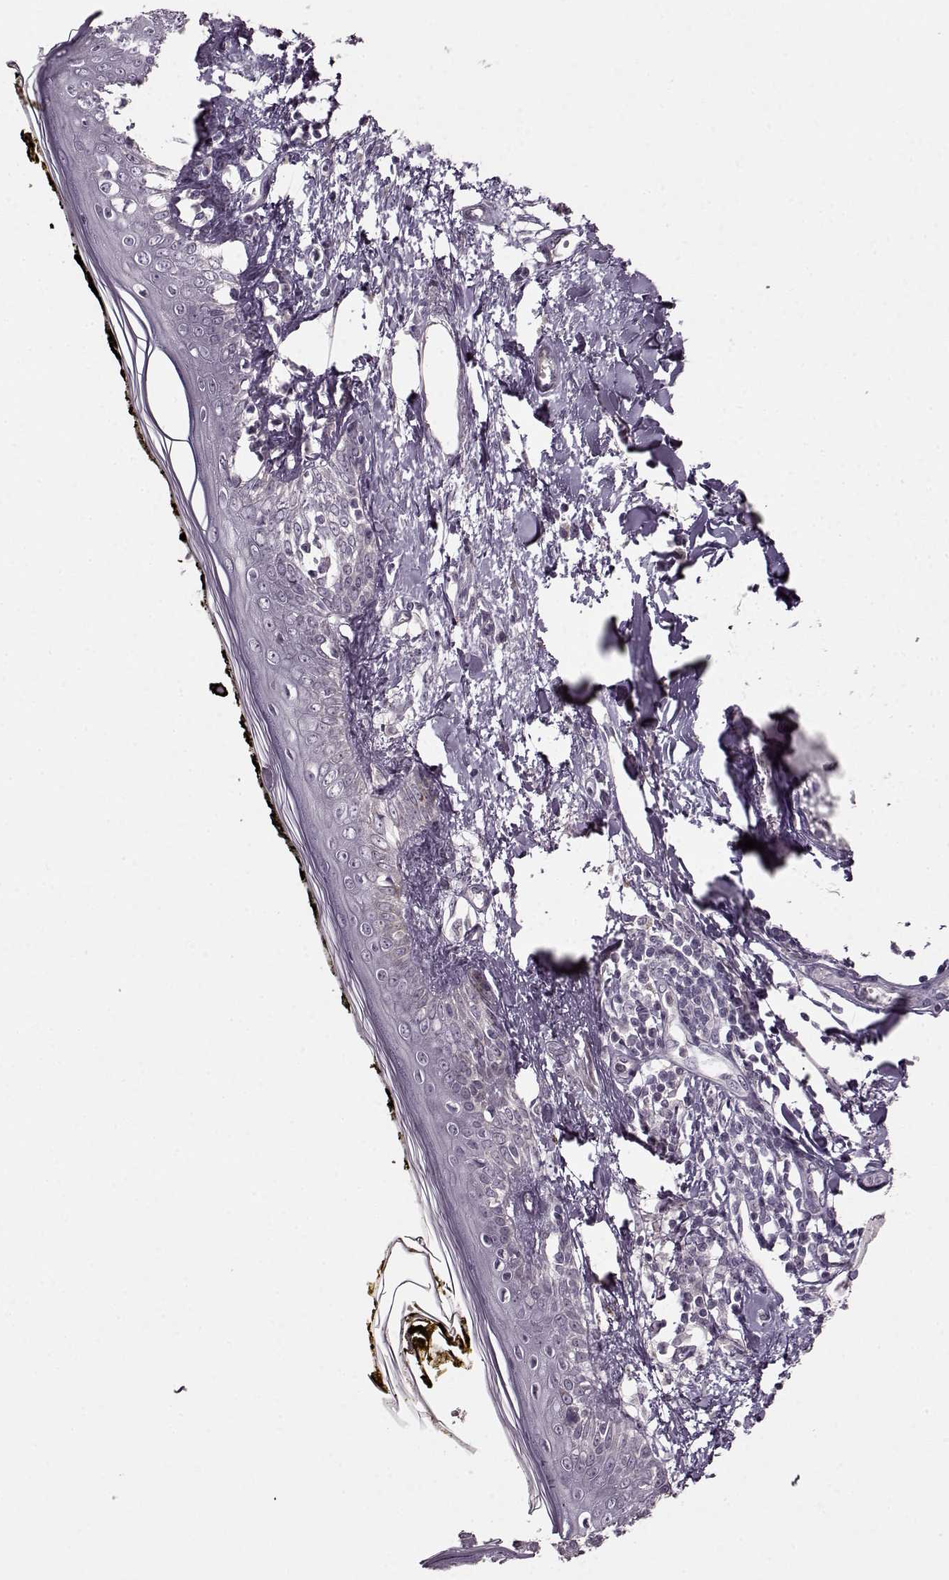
{"staining": {"intensity": "negative", "quantity": "none", "location": "none"}, "tissue": "skin", "cell_type": "Fibroblasts", "image_type": "normal", "snomed": [{"axis": "morphology", "description": "Normal tissue, NOS"}, {"axis": "topography", "description": "Skin"}], "caption": "Protein analysis of unremarkable skin demonstrates no significant expression in fibroblasts. (DAB IHC visualized using brightfield microscopy, high magnification).", "gene": "RP1L1", "patient": {"sex": "male", "age": 76}}